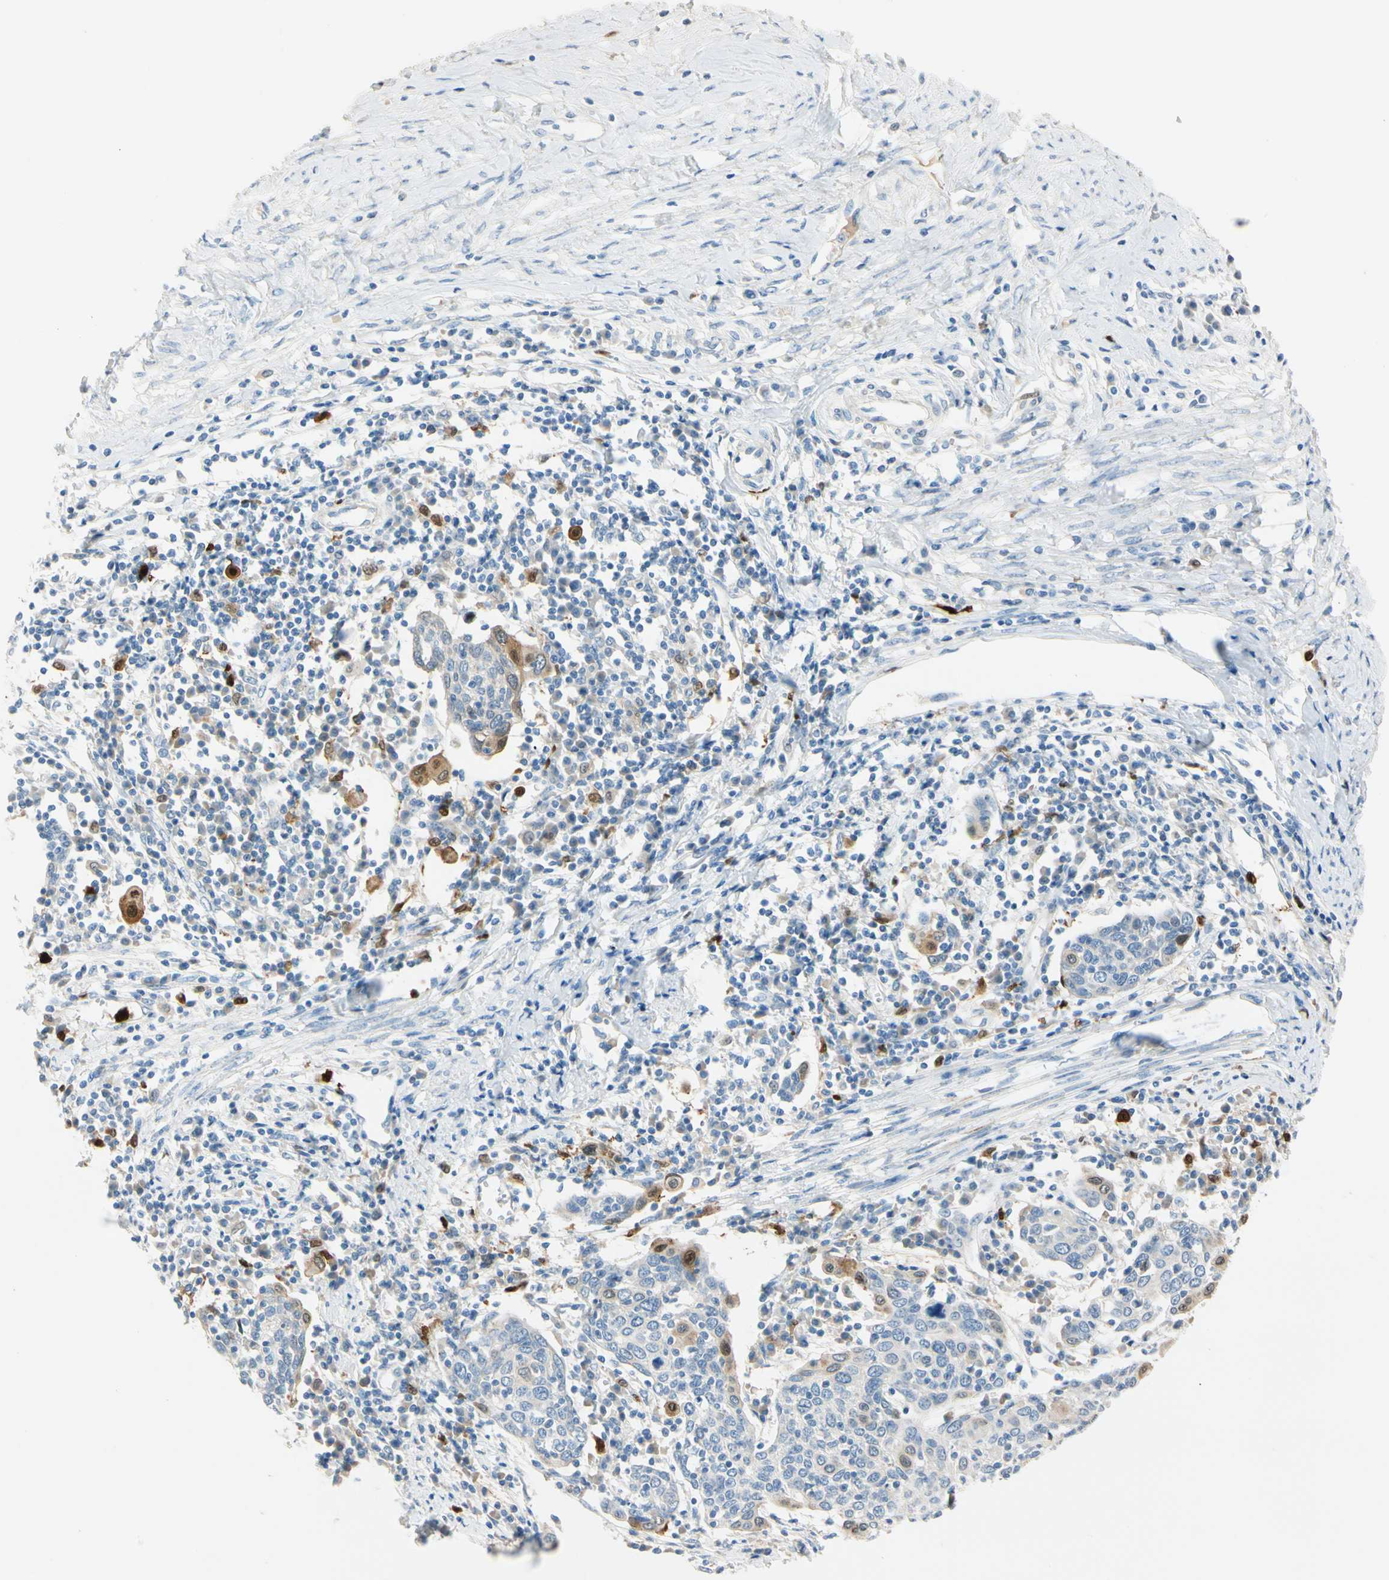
{"staining": {"intensity": "moderate", "quantity": "<25%", "location": "cytoplasmic/membranous,nuclear"}, "tissue": "cervical cancer", "cell_type": "Tumor cells", "image_type": "cancer", "snomed": [{"axis": "morphology", "description": "Squamous cell carcinoma, NOS"}, {"axis": "topography", "description": "Cervix"}], "caption": "Squamous cell carcinoma (cervical) stained with a brown dye exhibits moderate cytoplasmic/membranous and nuclear positive expression in about <25% of tumor cells.", "gene": "TRAF5", "patient": {"sex": "female", "age": 40}}